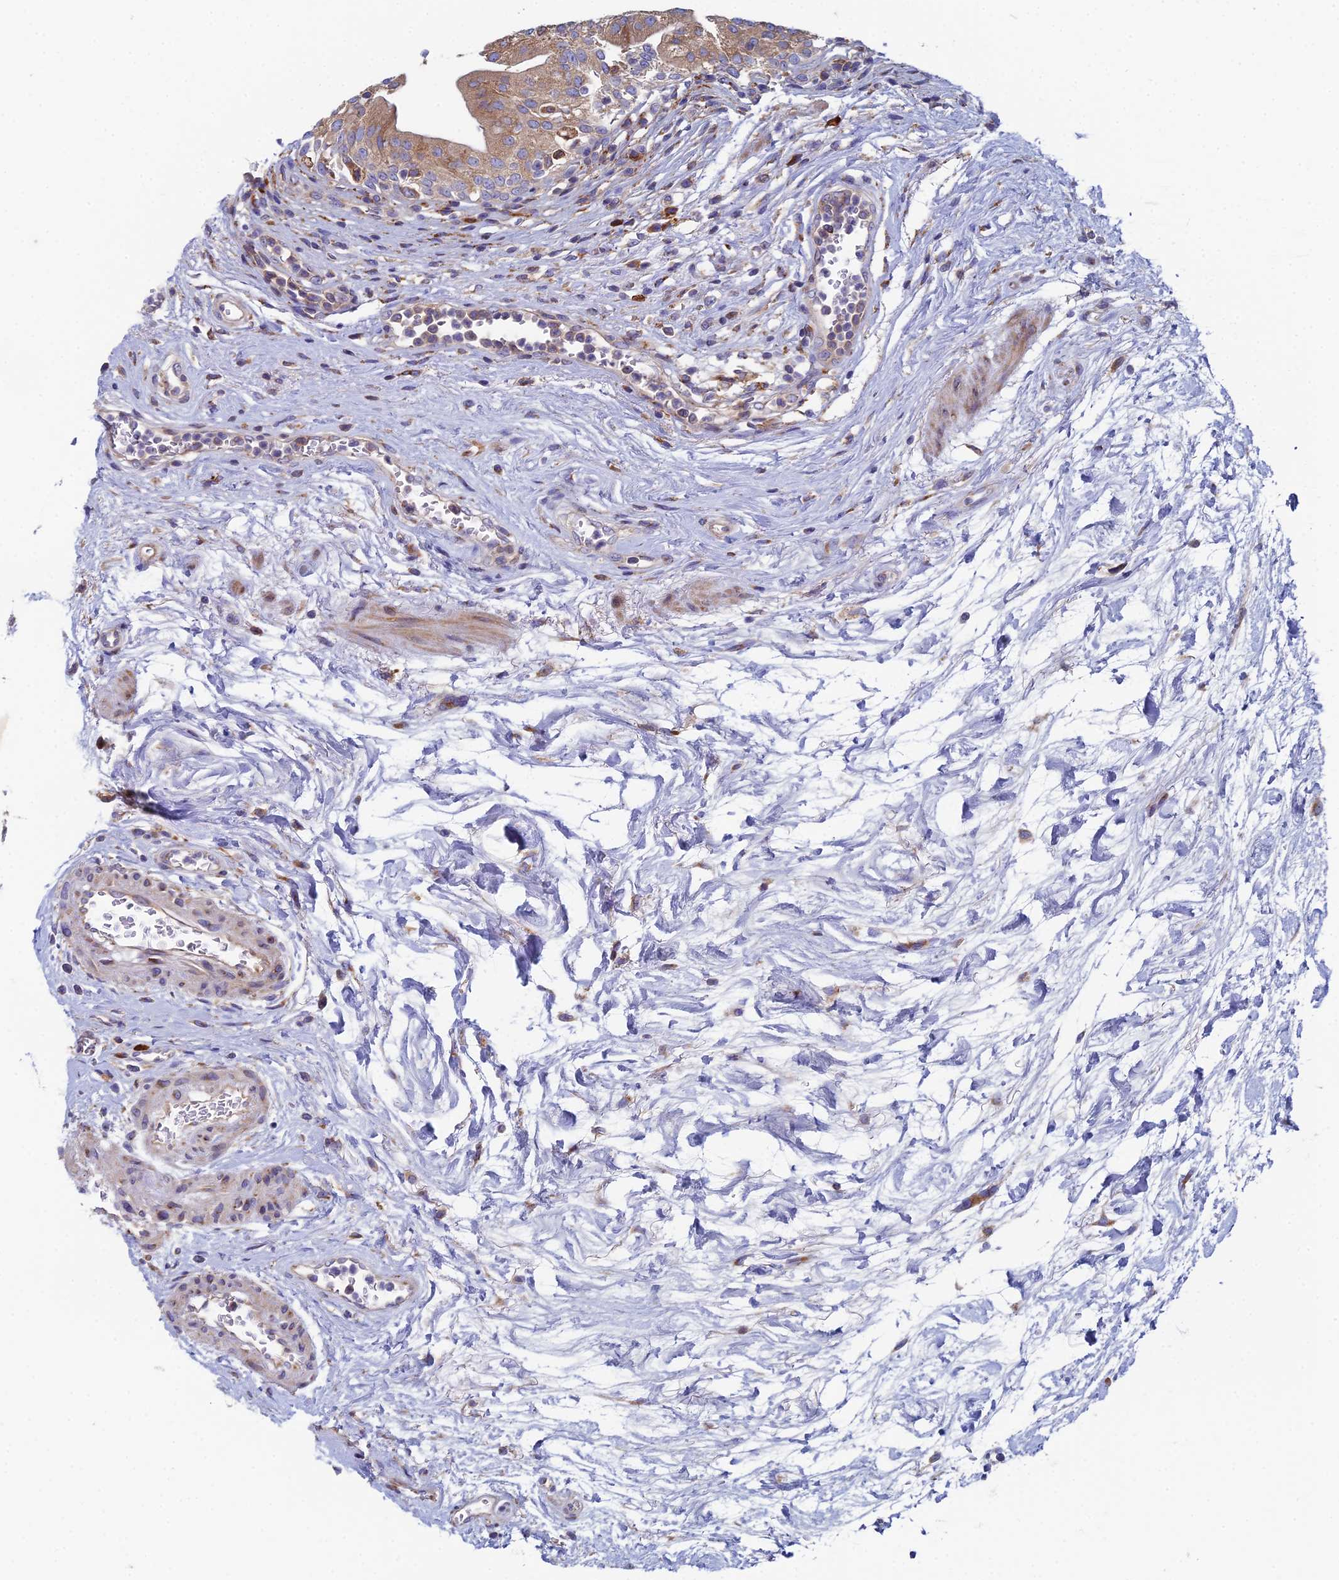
{"staining": {"intensity": "moderate", "quantity": ">75%", "location": "cytoplasmic/membranous"}, "tissue": "urinary bladder", "cell_type": "Urothelial cells", "image_type": "normal", "snomed": [{"axis": "morphology", "description": "Normal tissue, NOS"}, {"axis": "morphology", "description": "Inflammation, NOS"}, {"axis": "topography", "description": "Urinary bladder"}], "caption": "Unremarkable urinary bladder reveals moderate cytoplasmic/membranous expression in approximately >75% of urothelial cells, visualized by immunohistochemistry. (Brightfield microscopy of DAB IHC at high magnification).", "gene": "CLCN3", "patient": {"sex": "male", "age": 63}}